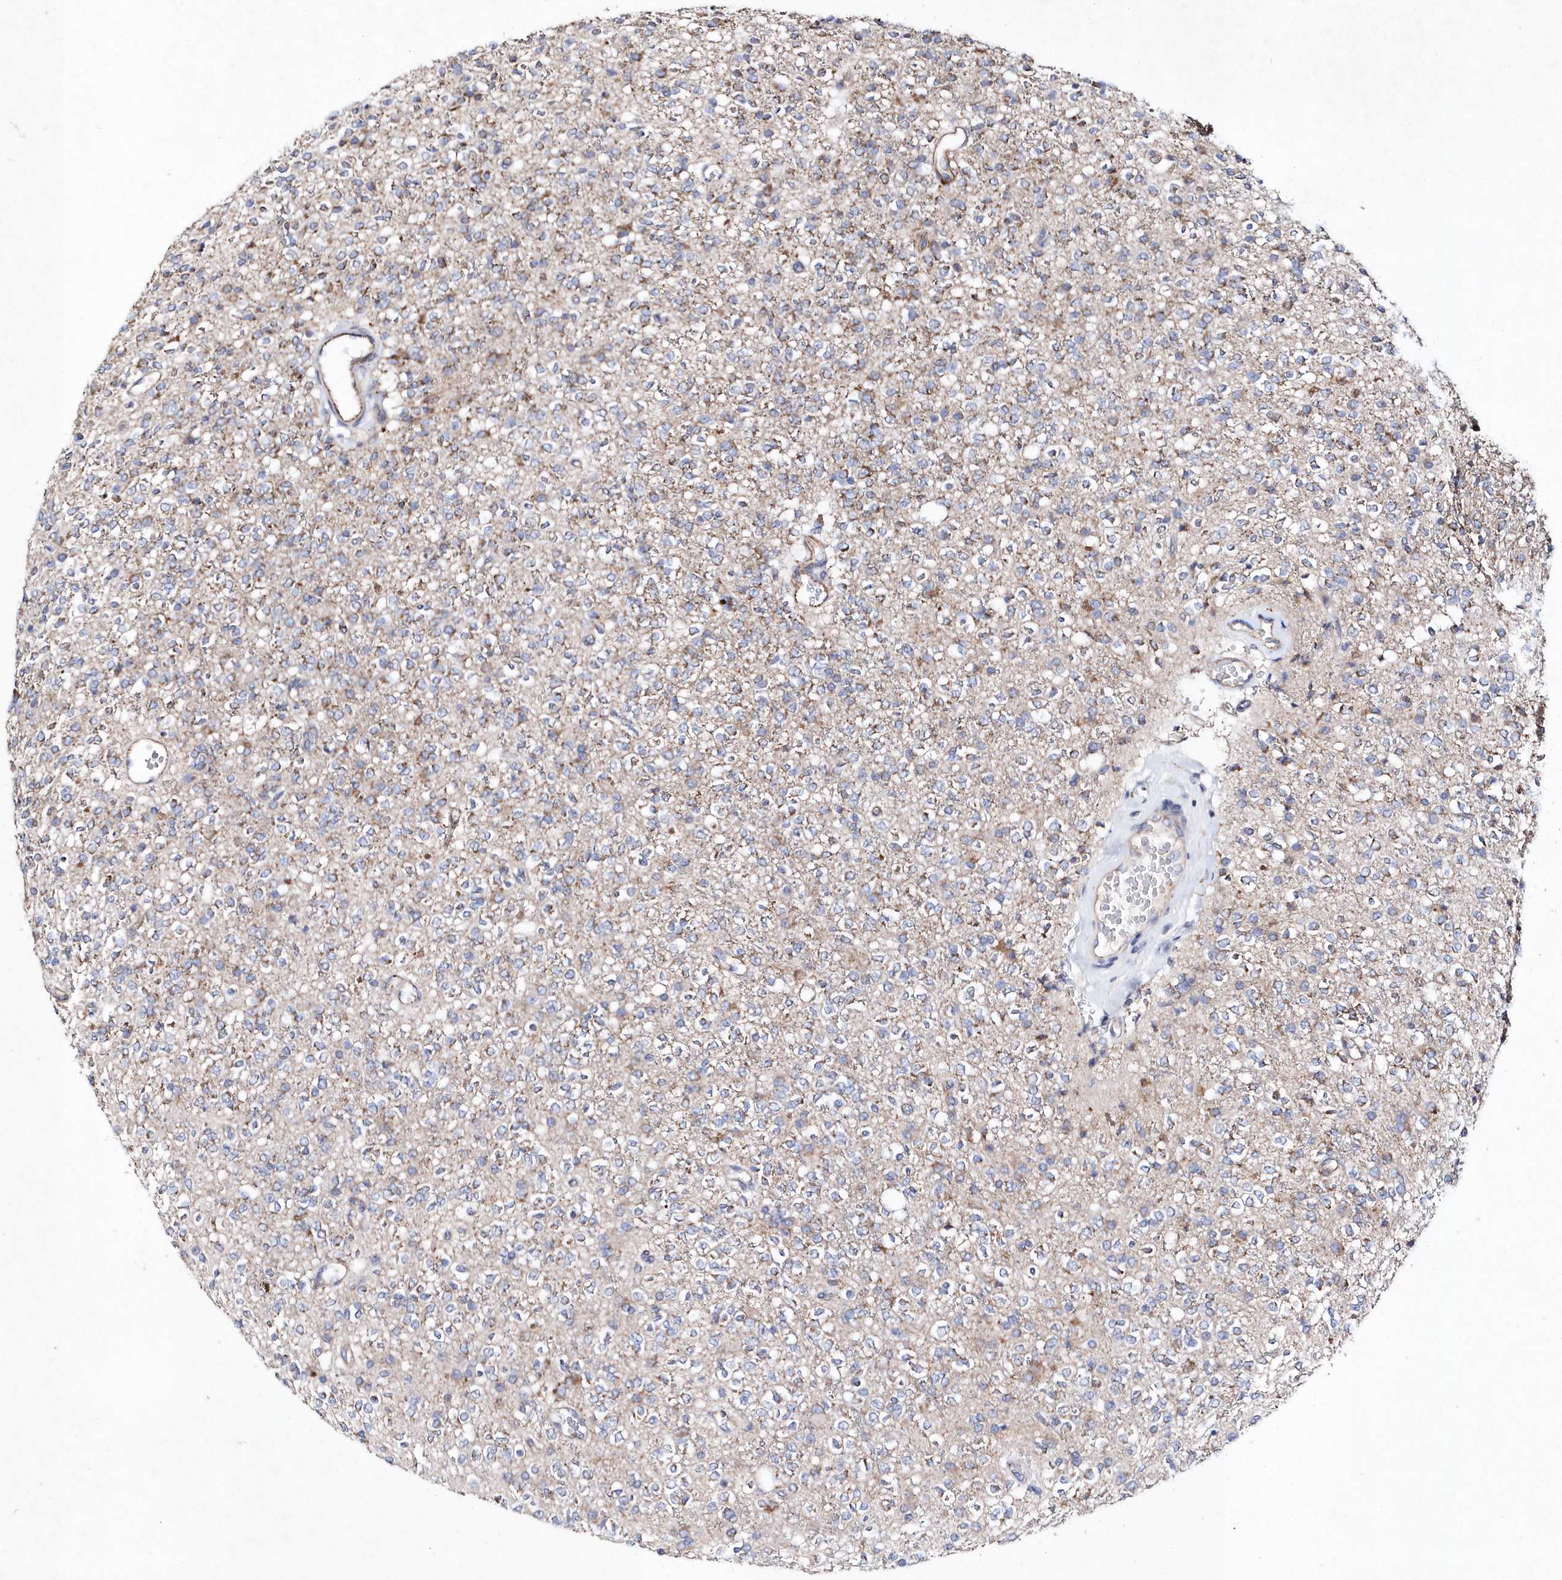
{"staining": {"intensity": "moderate", "quantity": "<25%", "location": "cytoplasmic/membranous"}, "tissue": "glioma", "cell_type": "Tumor cells", "image_type": "cancer", "snomed": [{"axis": "morphology", "description": "Glioma, malignant, High grade"}, {"axis": "topography", "description": "Brain"}], "caption": "Moderate cytoplasmic/membranous expression is present in about <25% of tumor cells in malignant glioma (high-grade).", "gene": "METTL8", "patient": {"sex": "male", "age": 34}}